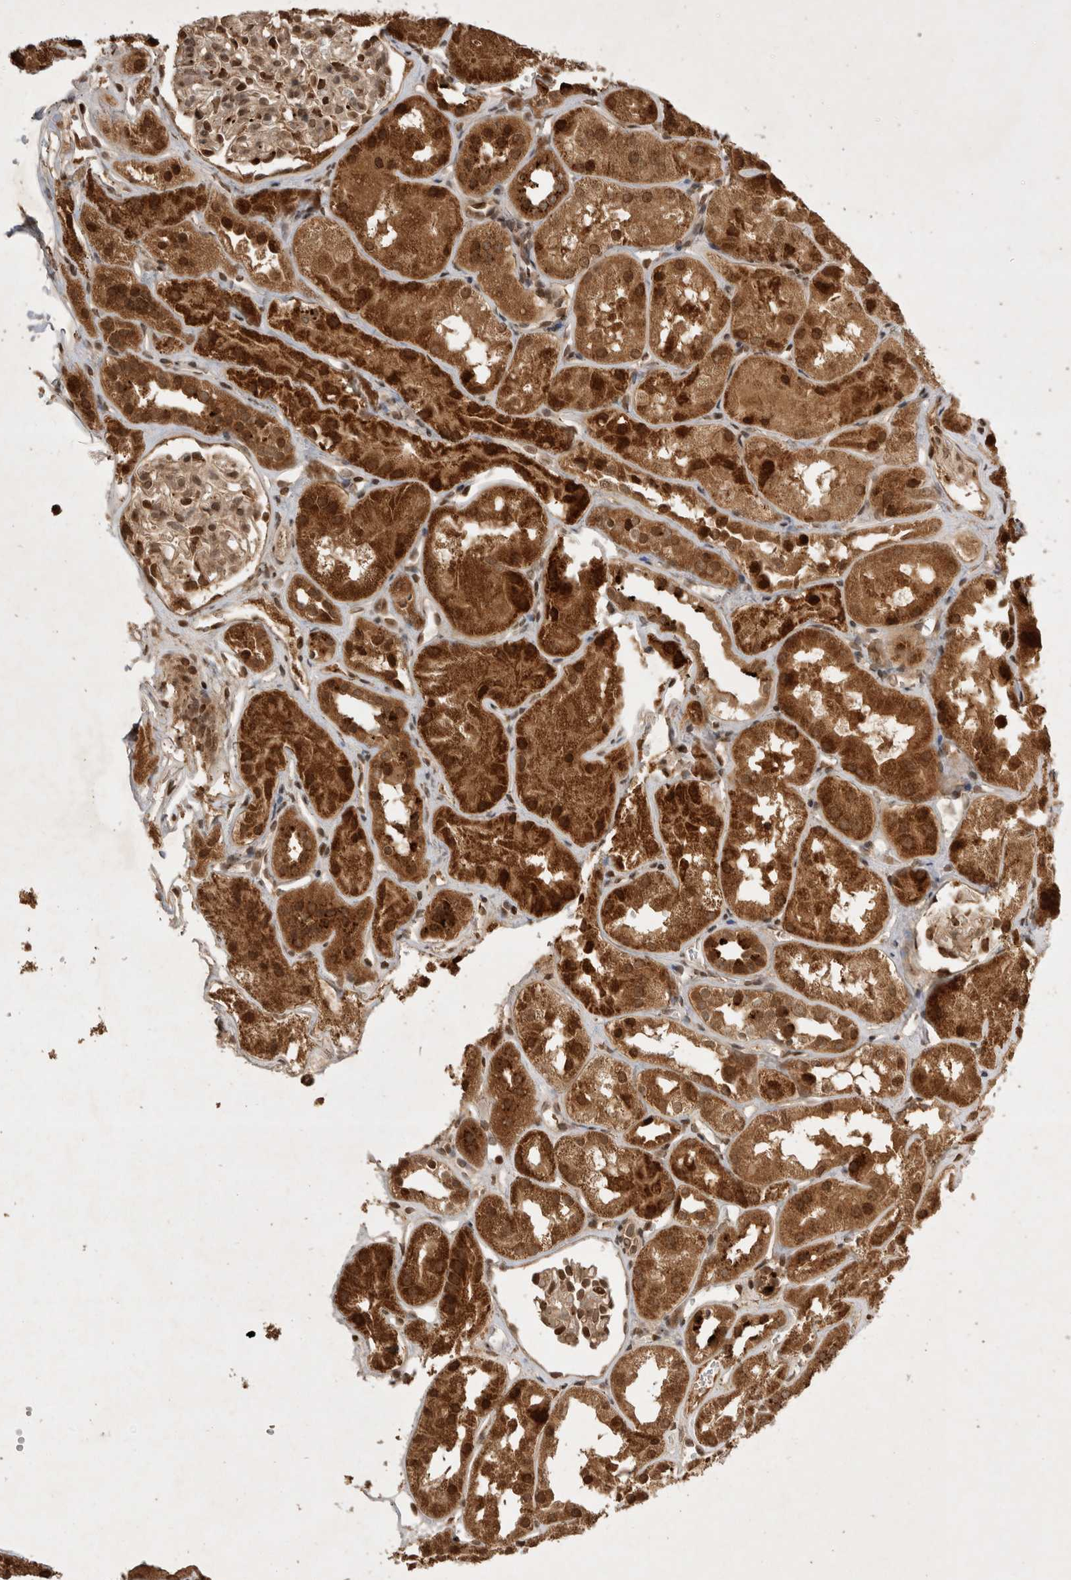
{"staining": {"intensity": "moderate", "quantity": "25%-75%", "location": "cytoplasmic/membranous"}, "tissue": "kidney", "cell_type": "Cells in glomeruli", "image_type": "normal", "snomed": [{"axis": "morphology", "description": "Normal tissue, NOS"}, {"axis": "topography", "description": "Kidney"}], "caption": "Protein expression analysis of normal human kidney reveals moderate cytoplasmic/membranous expression in approximately 25%-75% of cells in glomeruli. The protein is shown in brown color, while the nuclei are stained blue.", "gene": "FAM221A", "patient": {"sex": "male", "age": 16}}